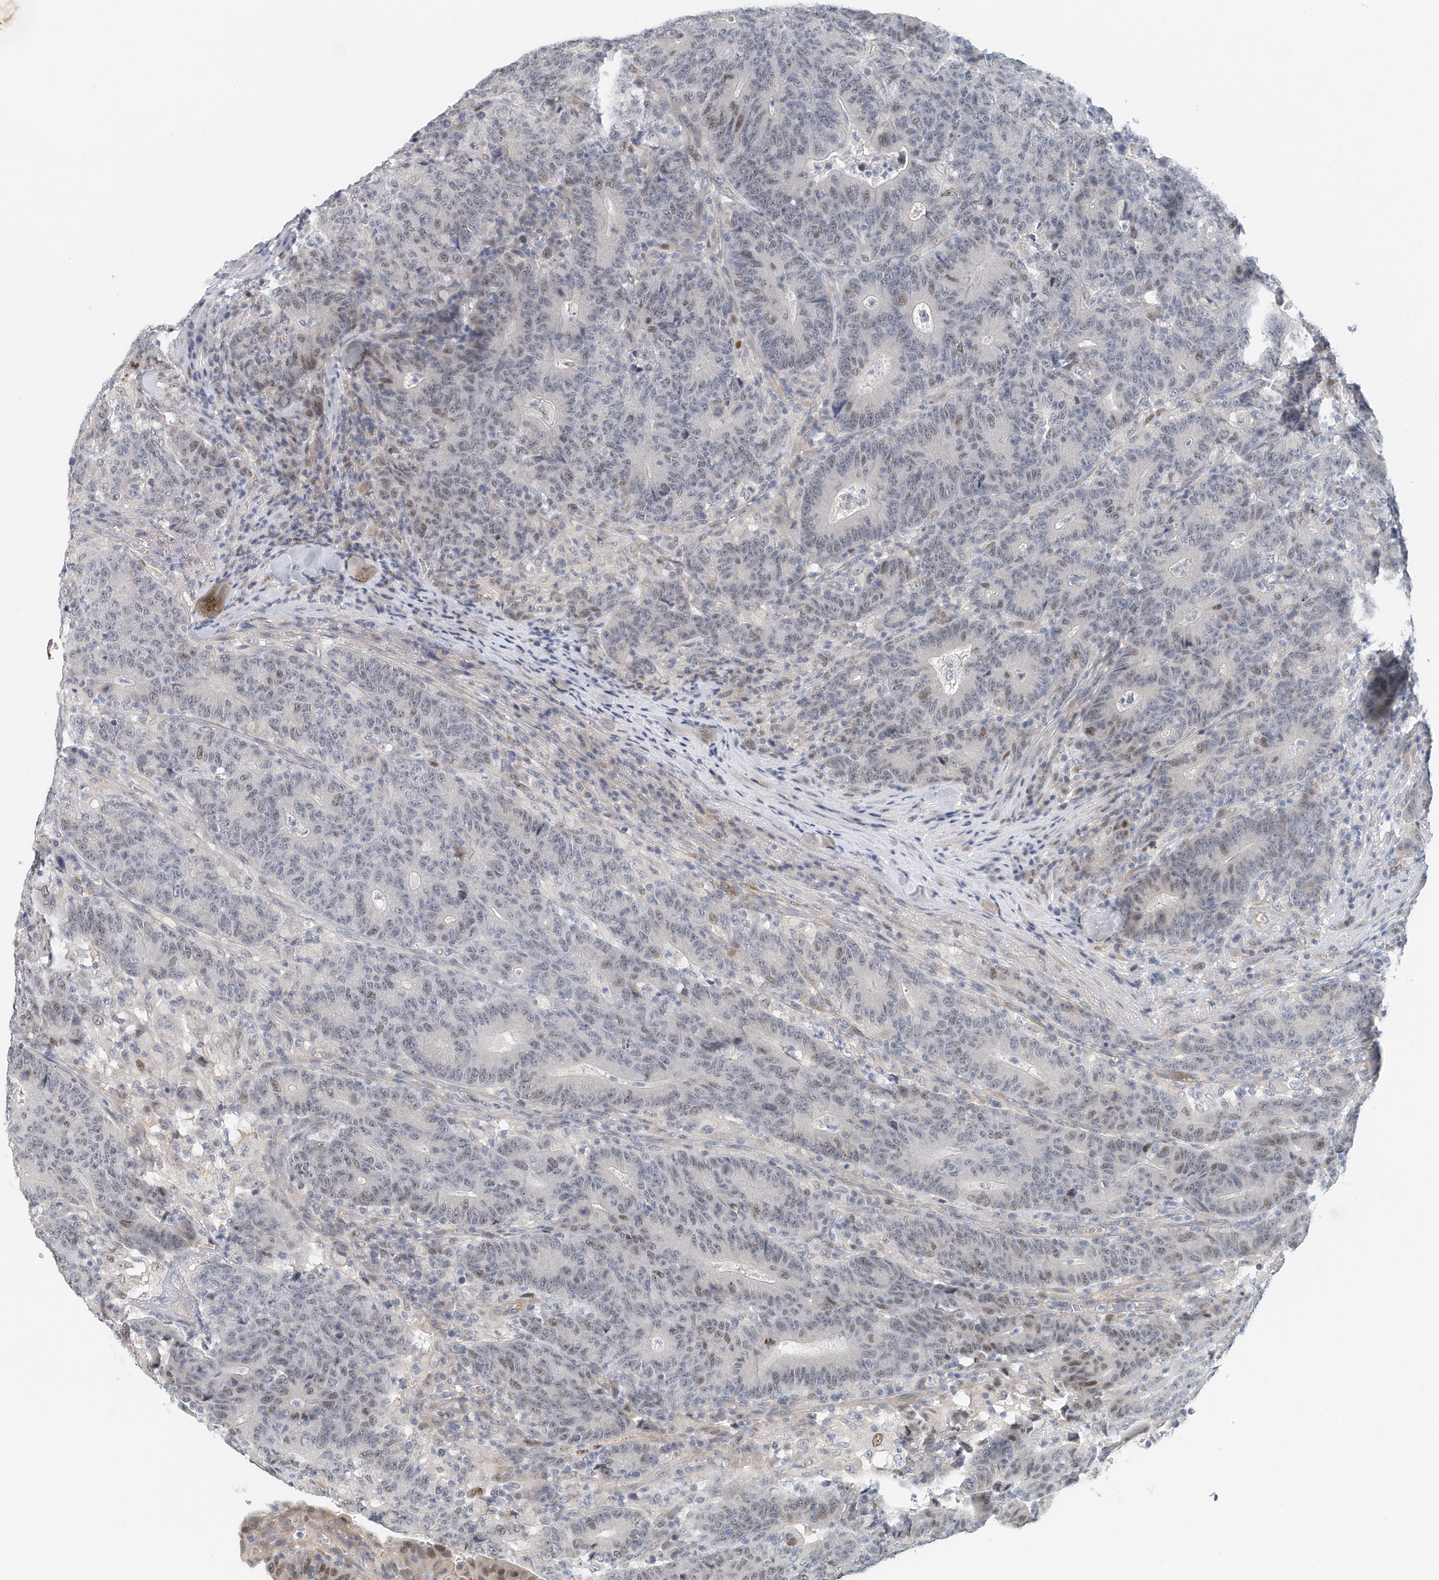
{"staining": {"intensity": "weak", "quantity": "<25%", "location": "nuclear"}, "tissue": "colorectal cancer", "cell_type": "Tumor cells", "image_type": "cancer", "snomed": [{"axis": "morphology", "description": "Normal tissue, NOS"}, {"axis": "morphology", "description": "Adenocarcinoma, NOS"}, {"axis": "topography", "description": "Colon"}], "caption": "Immunohistochemistry of colorectal cancer shows no staining in tumor cells.", "gene": "ARHGAP28", "patient": {"sex": "female", "age": 75}}